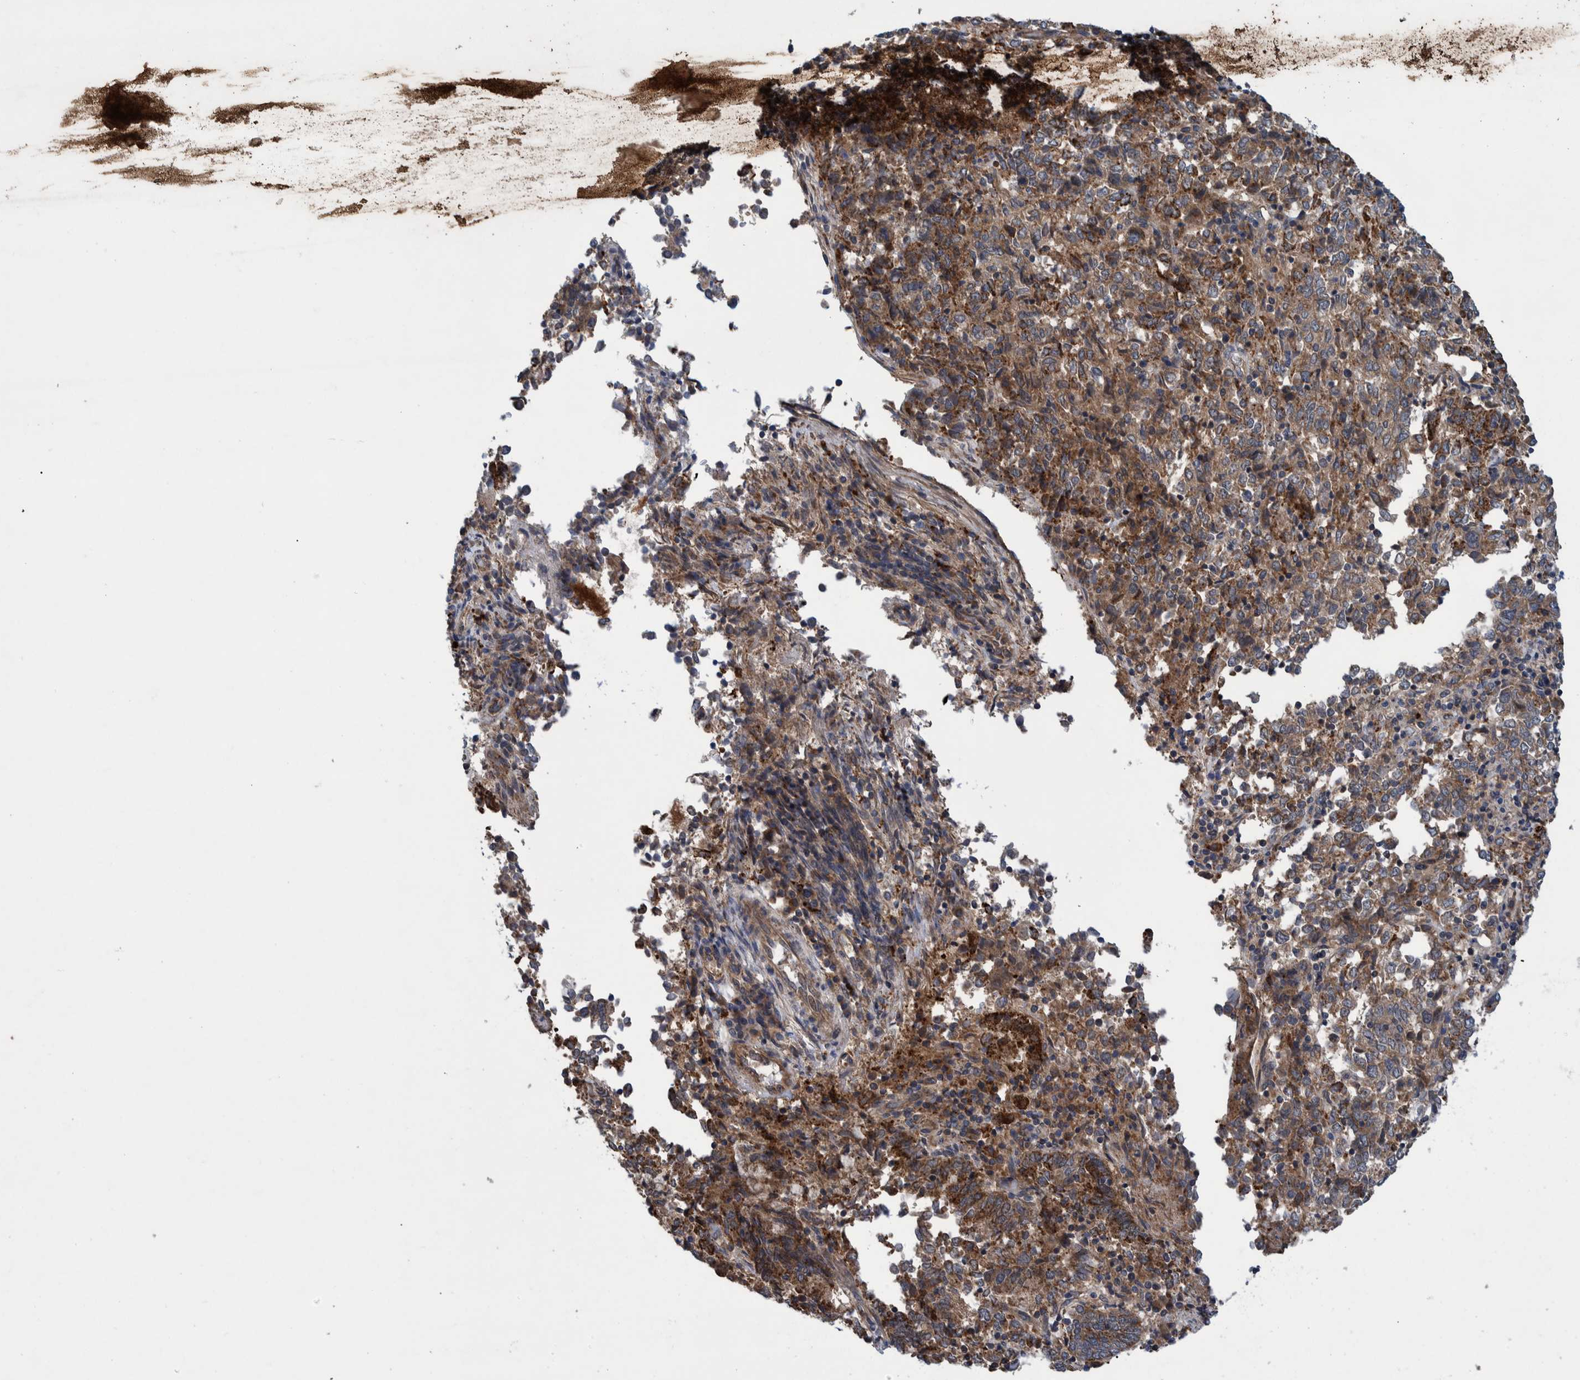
{"staining": {"intensity": "moderate", "quantity": ">75%", "location": "cytoplasmic/membranous"}, "tissue": "endometrial cancer", "cell_type": "Tumor cells", "image_type": "cancer", "snomed": [{"axis": "morphology", "description": "Adenocarcinoma, NOS"}, {"axis": "topography", "description": "Endometrium"}], "caption": "Immunohistochemical staining of human endometrial cancer (adenocarcinoma) displays moderate cytoplasmic/membranous protein staining in about >75% of tumor cells.", "gene": "ITIH3", "patient": {"sex": "female", "age": 80}}